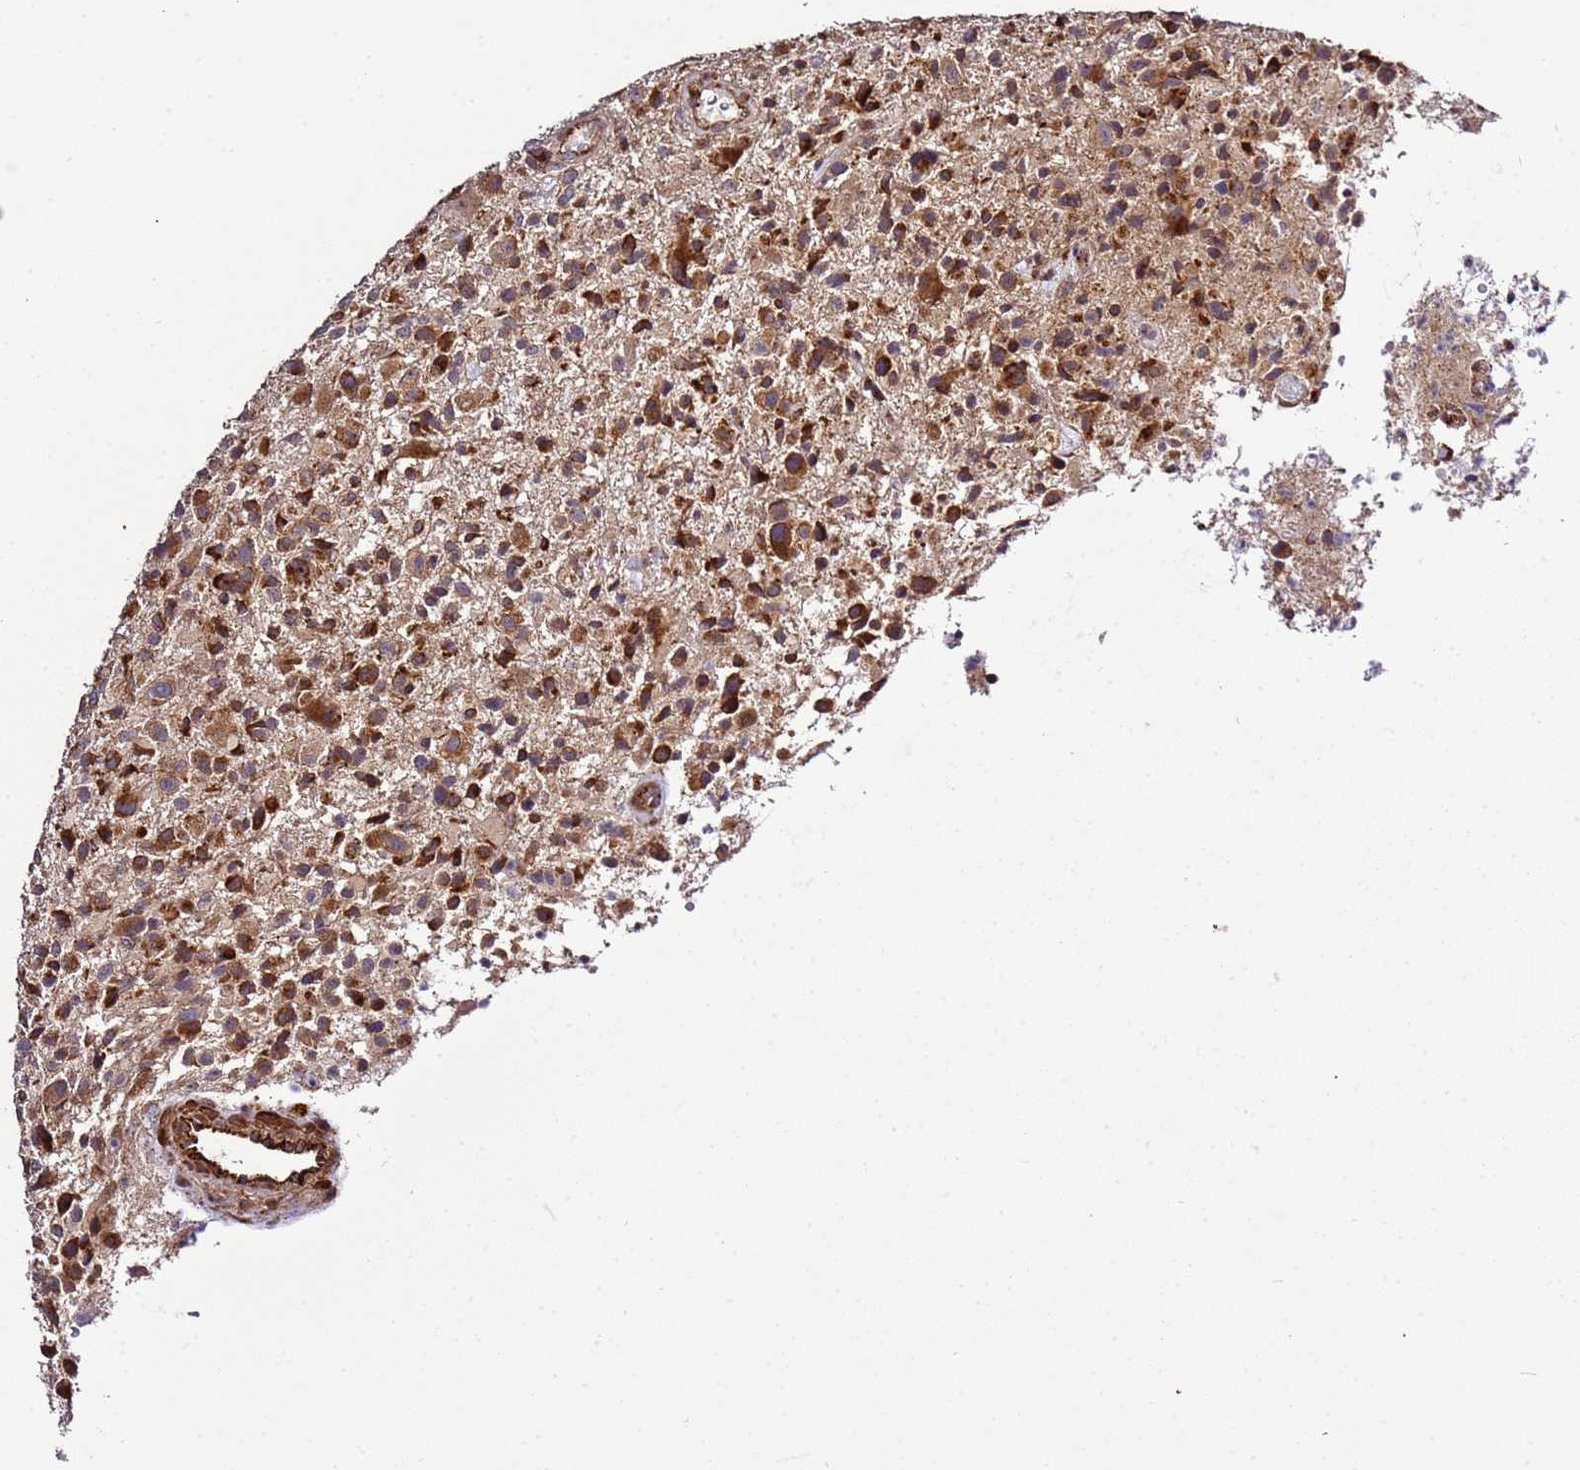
{"staining": {"intensity": "strong", "quantity": ">75%", "location": "cytoplasmic/membranous"}, "tissue": "glioma", "cell_type": "Tumor cells", "image_type": "cancer", "snomed": [{"axis": "morphology", "description": "Glioma, malignant, High grade"}, {"axis": "topography", "description": "Brain"}], "caption": "Immunohistochemical staining of human malignant high-grade glioma exhibits high levels of strong cytoplasmic/membranous protein staining in about >75% of tumor cells.", "gene": "PVRIG", "patient": {"sex": "male", "age": 47}}